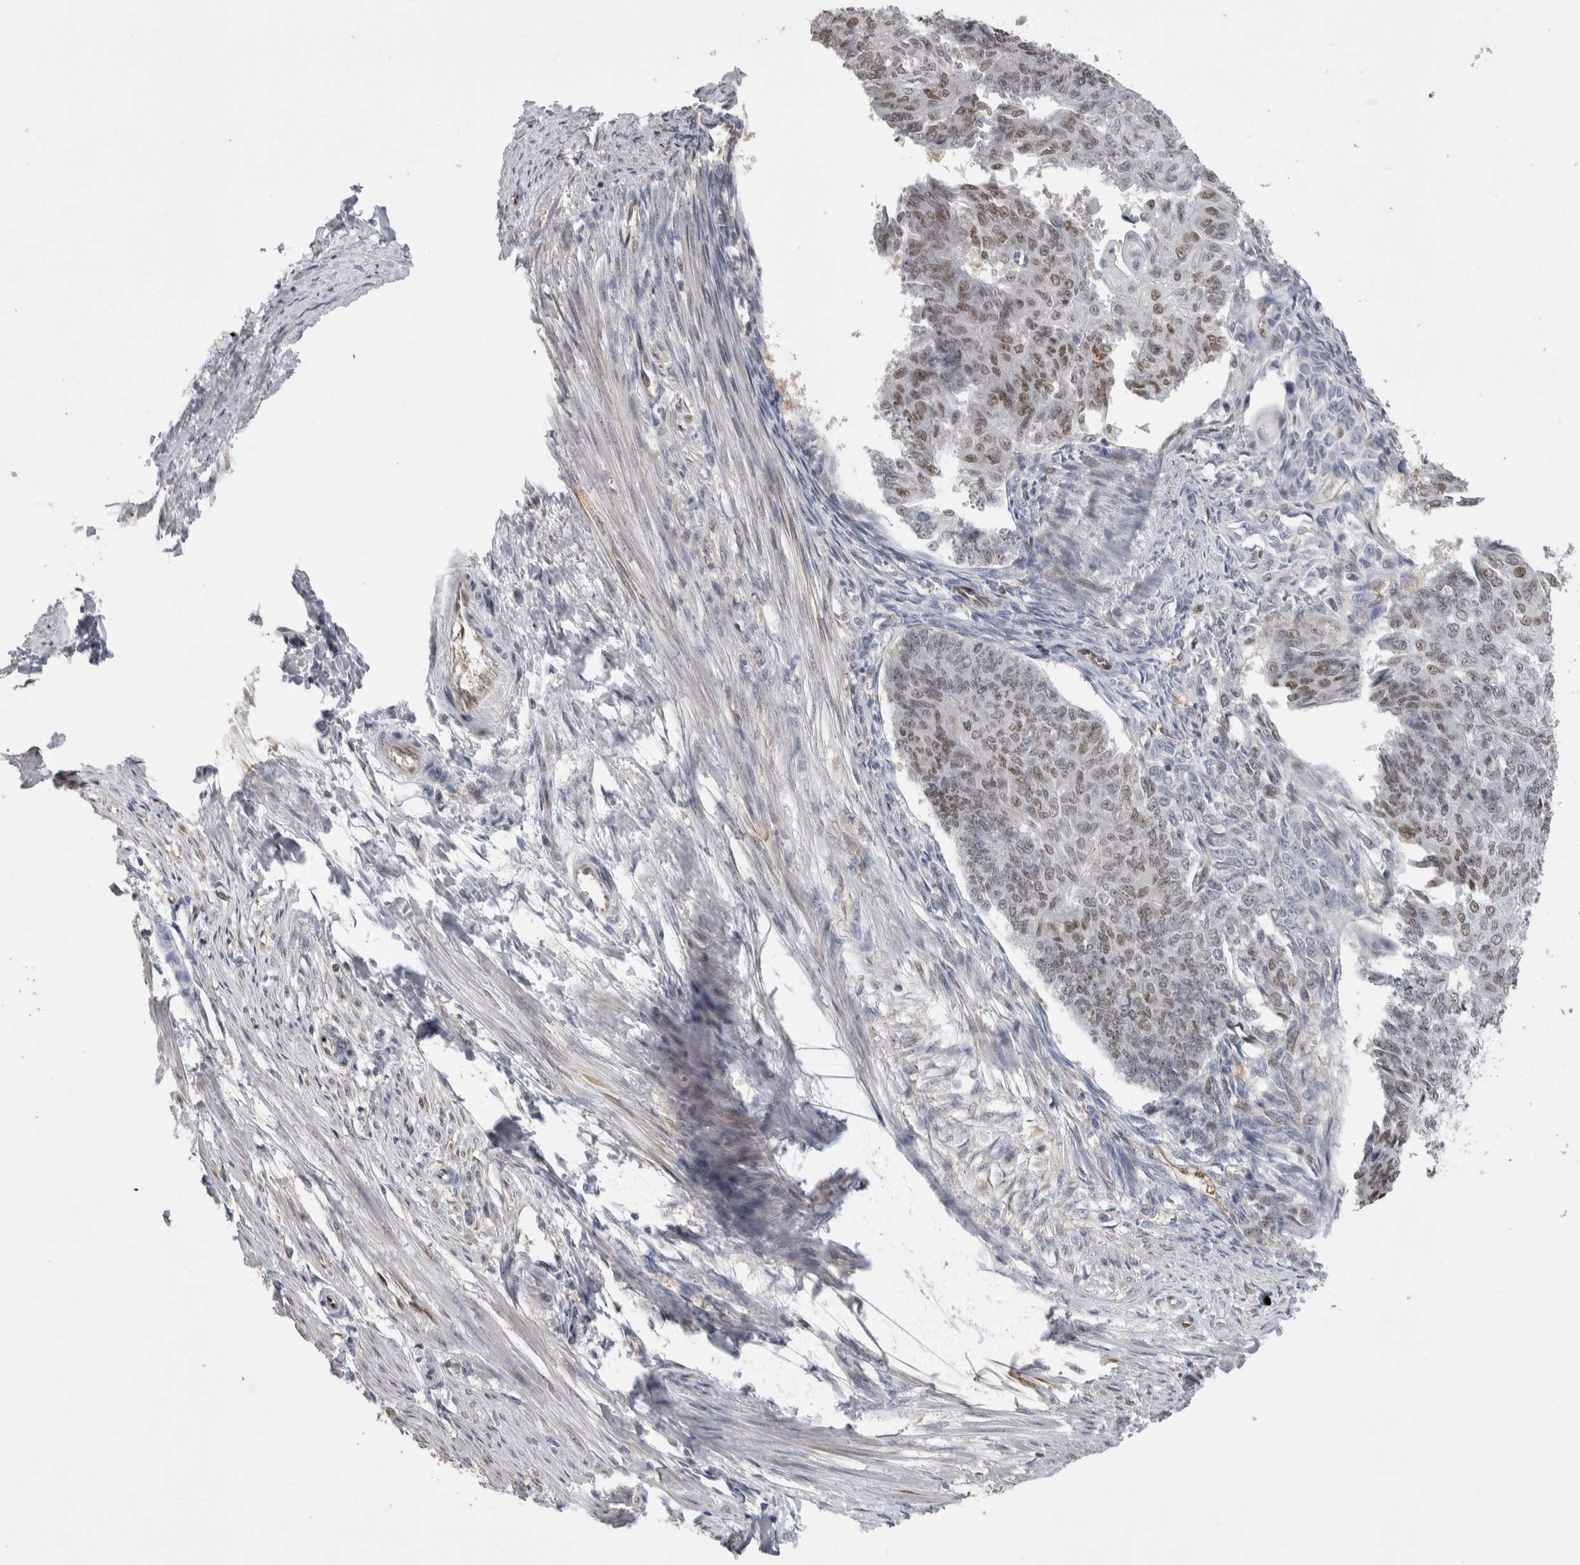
{"staining": {"intensity": "weak", "quantity": ">75%", "location": "nuclear"}, "tissue": "endometrial cancer", "cell_type": "Tumor cells", "image_type": "cancer", "snomed": [{"axis": "morphology", "description": "Adenocarcinoma, NOS"}, {"axis": "topography", "description": "Endometrium"}], "caption": "This is a histology image of IHC staining of endometrial adenocarcinoma, which shows weak expression in the nuclear of tumor cells.", "gene": "ZBTB49", "patient": {"sex": "female", "age": 32}}